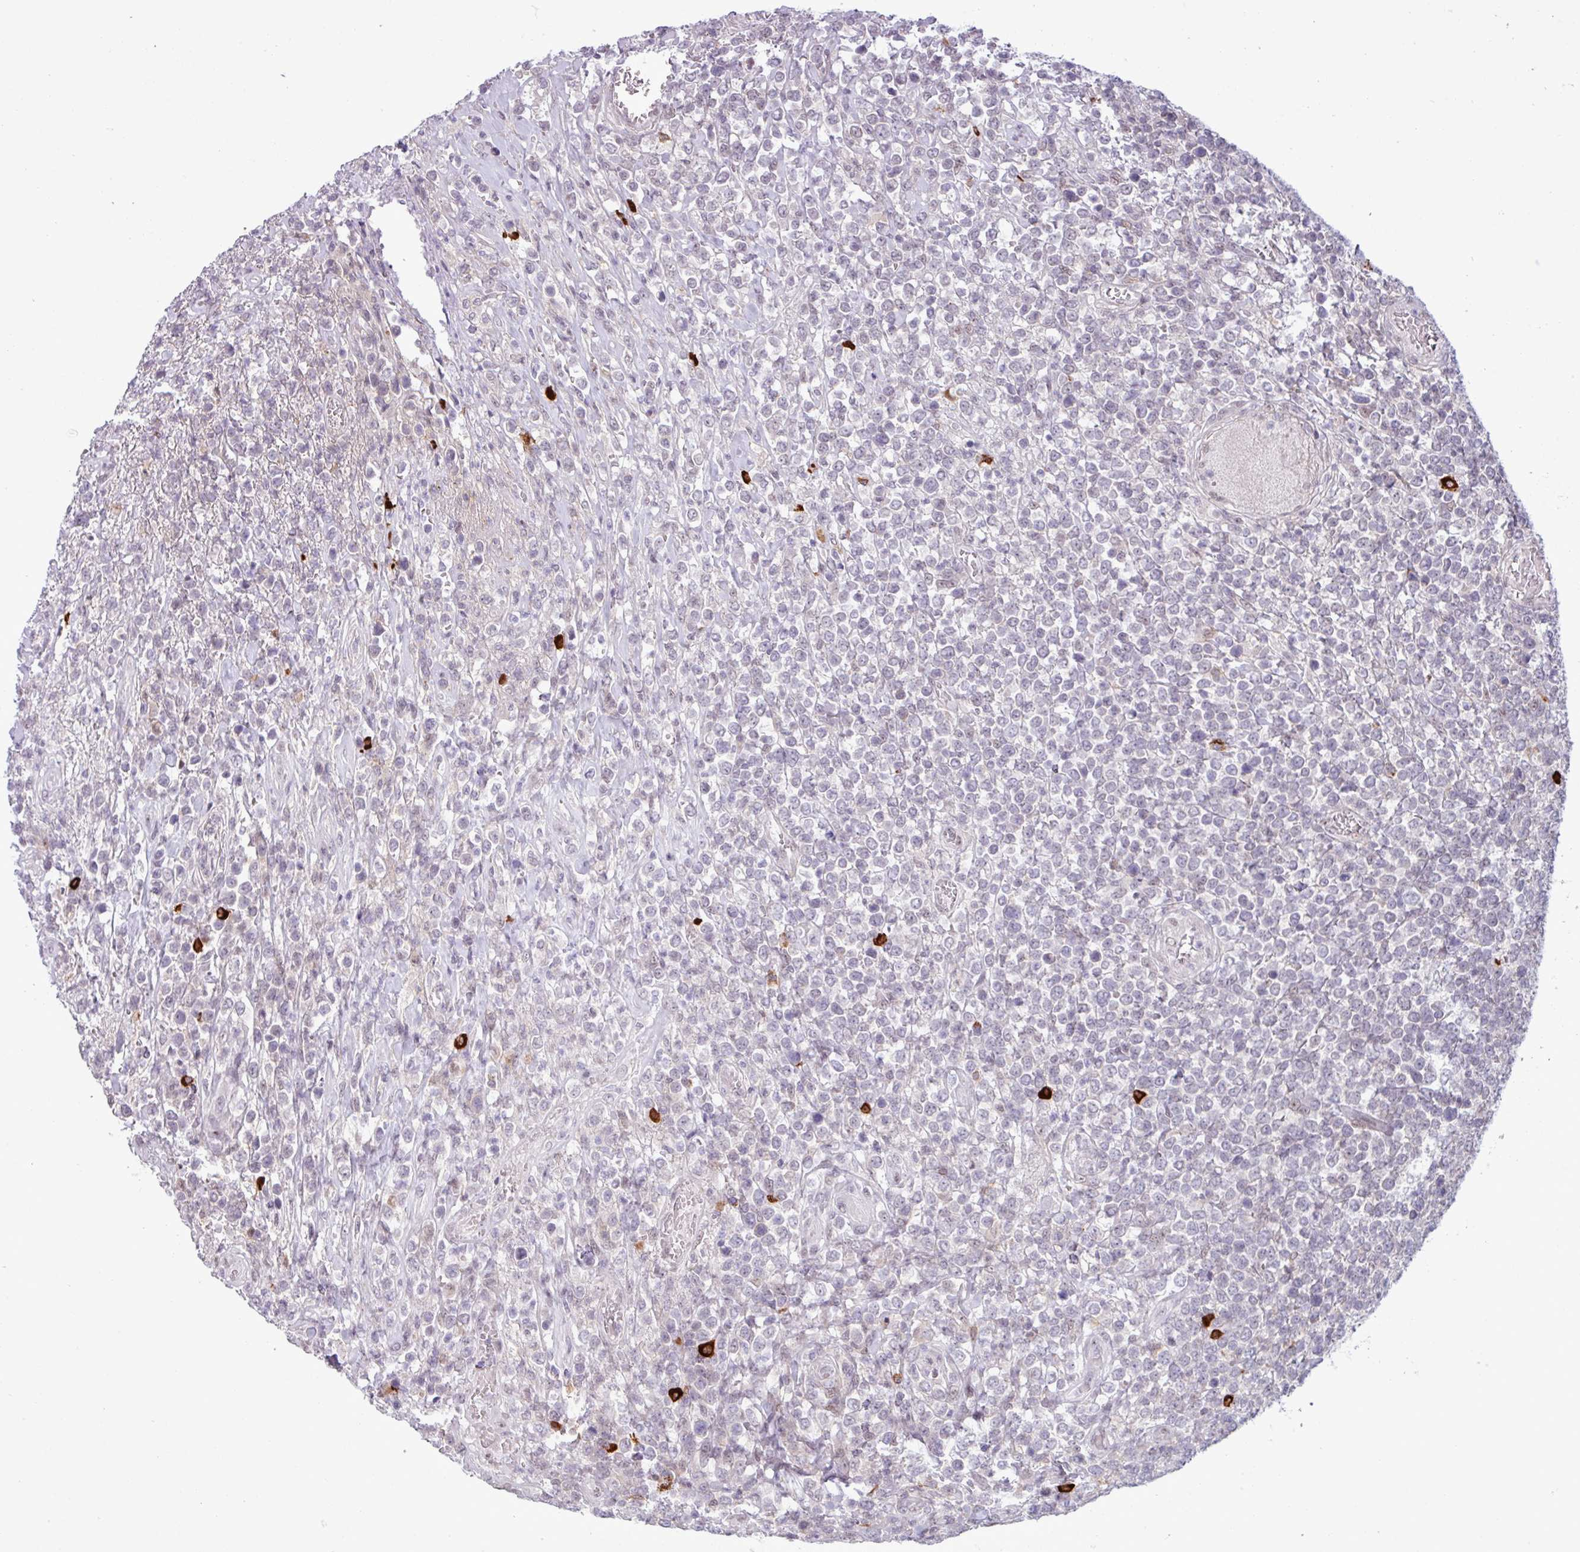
{"staining": {"intensity": "weak", "quantity": "<25%", "location": "nuclear"}, "tissue": "lymphoma", "cell_type": "Tumor cells", "image_type": "cancer", "snomed": [{"axis": "morphology", "description": "Malignant lymphoma, non-Hodgkin's type, High grade"}, {"axis": "topography", "description": "Soft tissue"}], "caption": "High magnification brightfield microscopy of lymphoma stained with DAB (3,3'-diaminobenzidine) (brown) and counterstained with hematoxylin (blue): tumor cells show no significant staining.", "gene": "NOTCH2", "patient": {"sex": "female", "age": 56}}